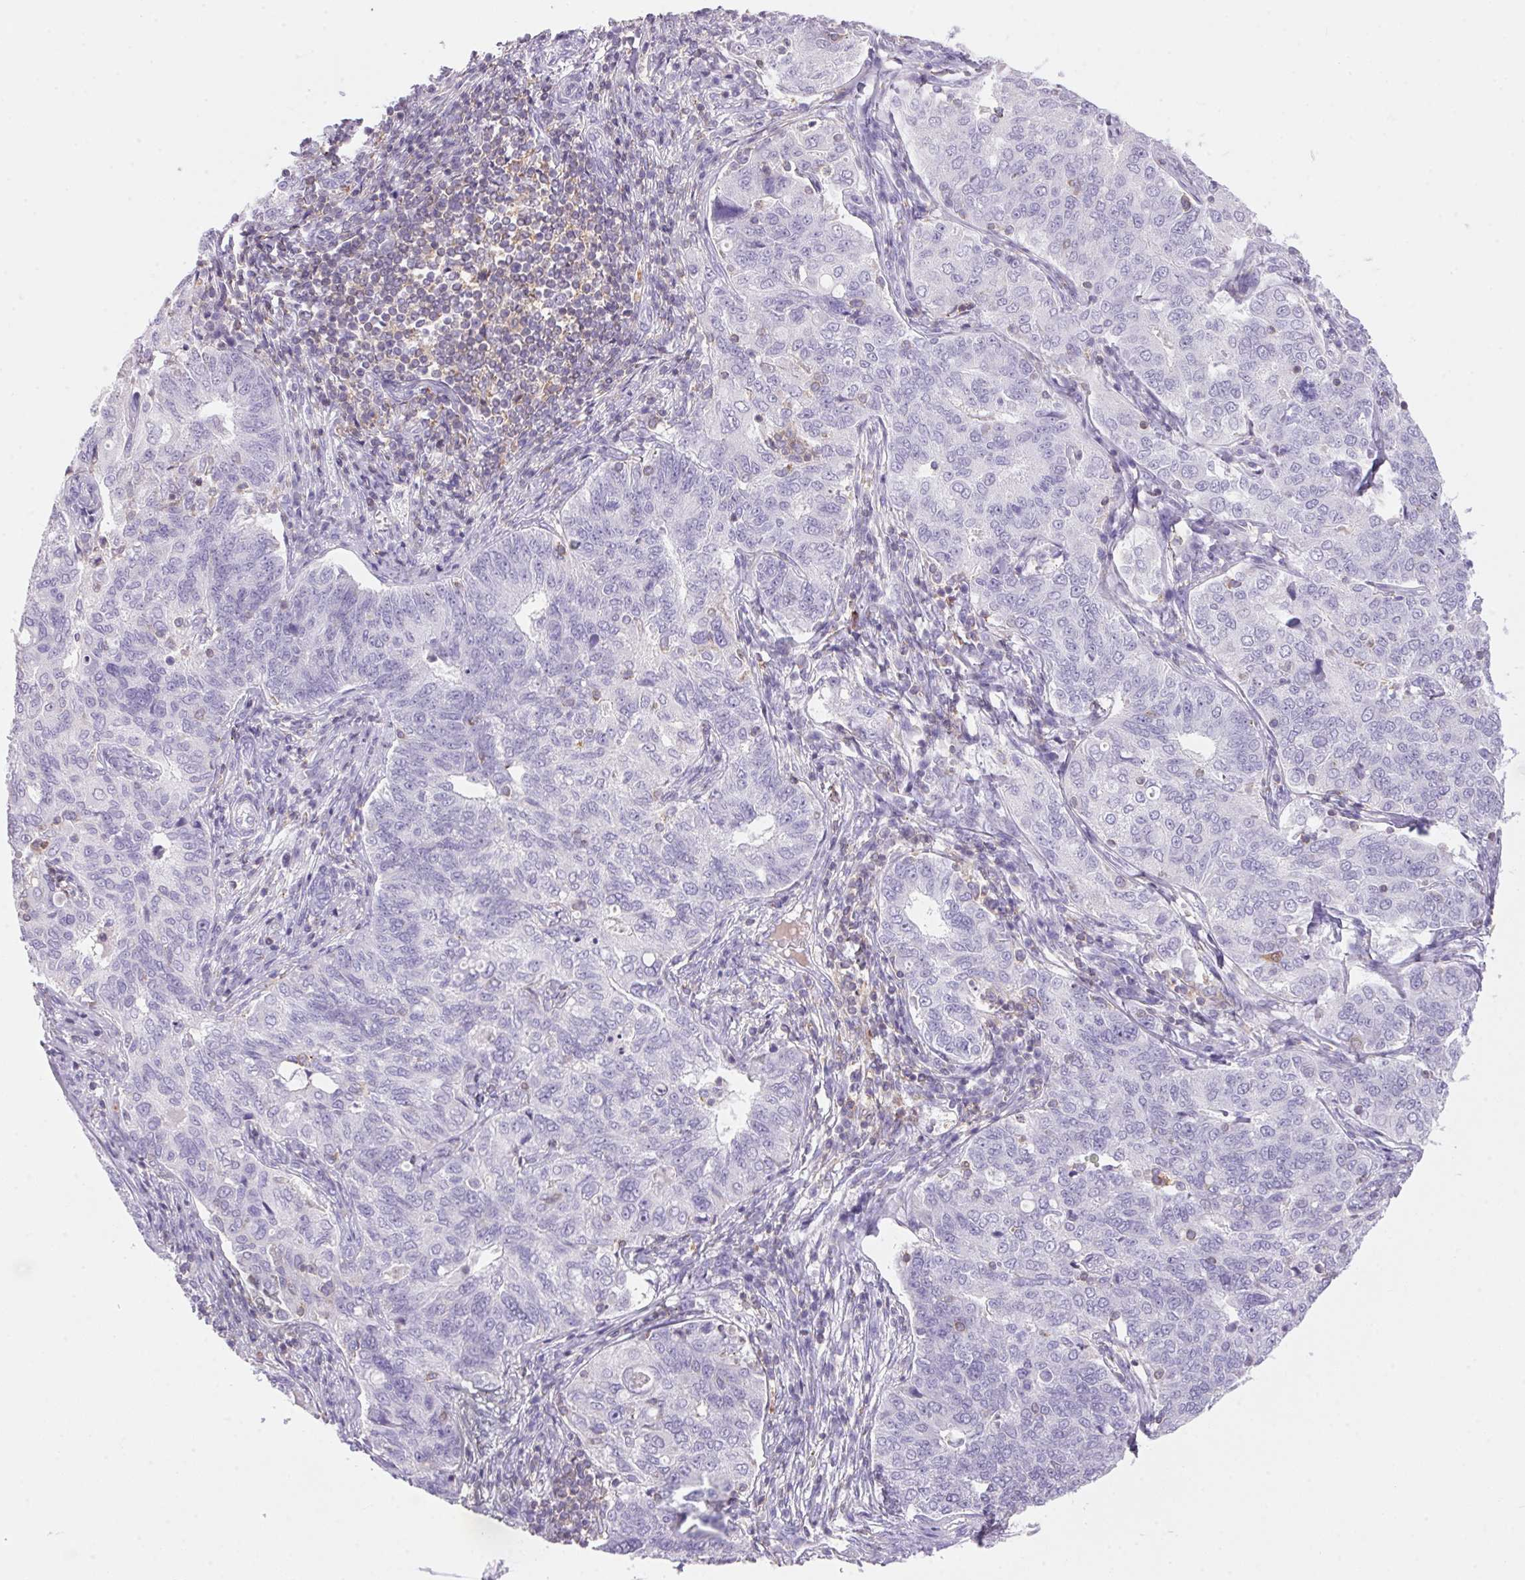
{"staining": {"intensity": "negative", "quantity": "none", "location": "none"}, "tissue": "endometrial cancer", "cell_type": "Tumor cells", "image_type": "cancer", "snomed": [{"axis": "morphology", "description": "Adenocarcinoma, NOS"}, {"axis": "topography", "description": "Endometrium"}], "caption": "There is no significant expression in tumor cells of adenocarcinoma (endometrial). (Immunohistochemistry, brightfield microscopy, high magnification).", "gene": "S100A2", "patient": {"sex": "female", "age": 43}}